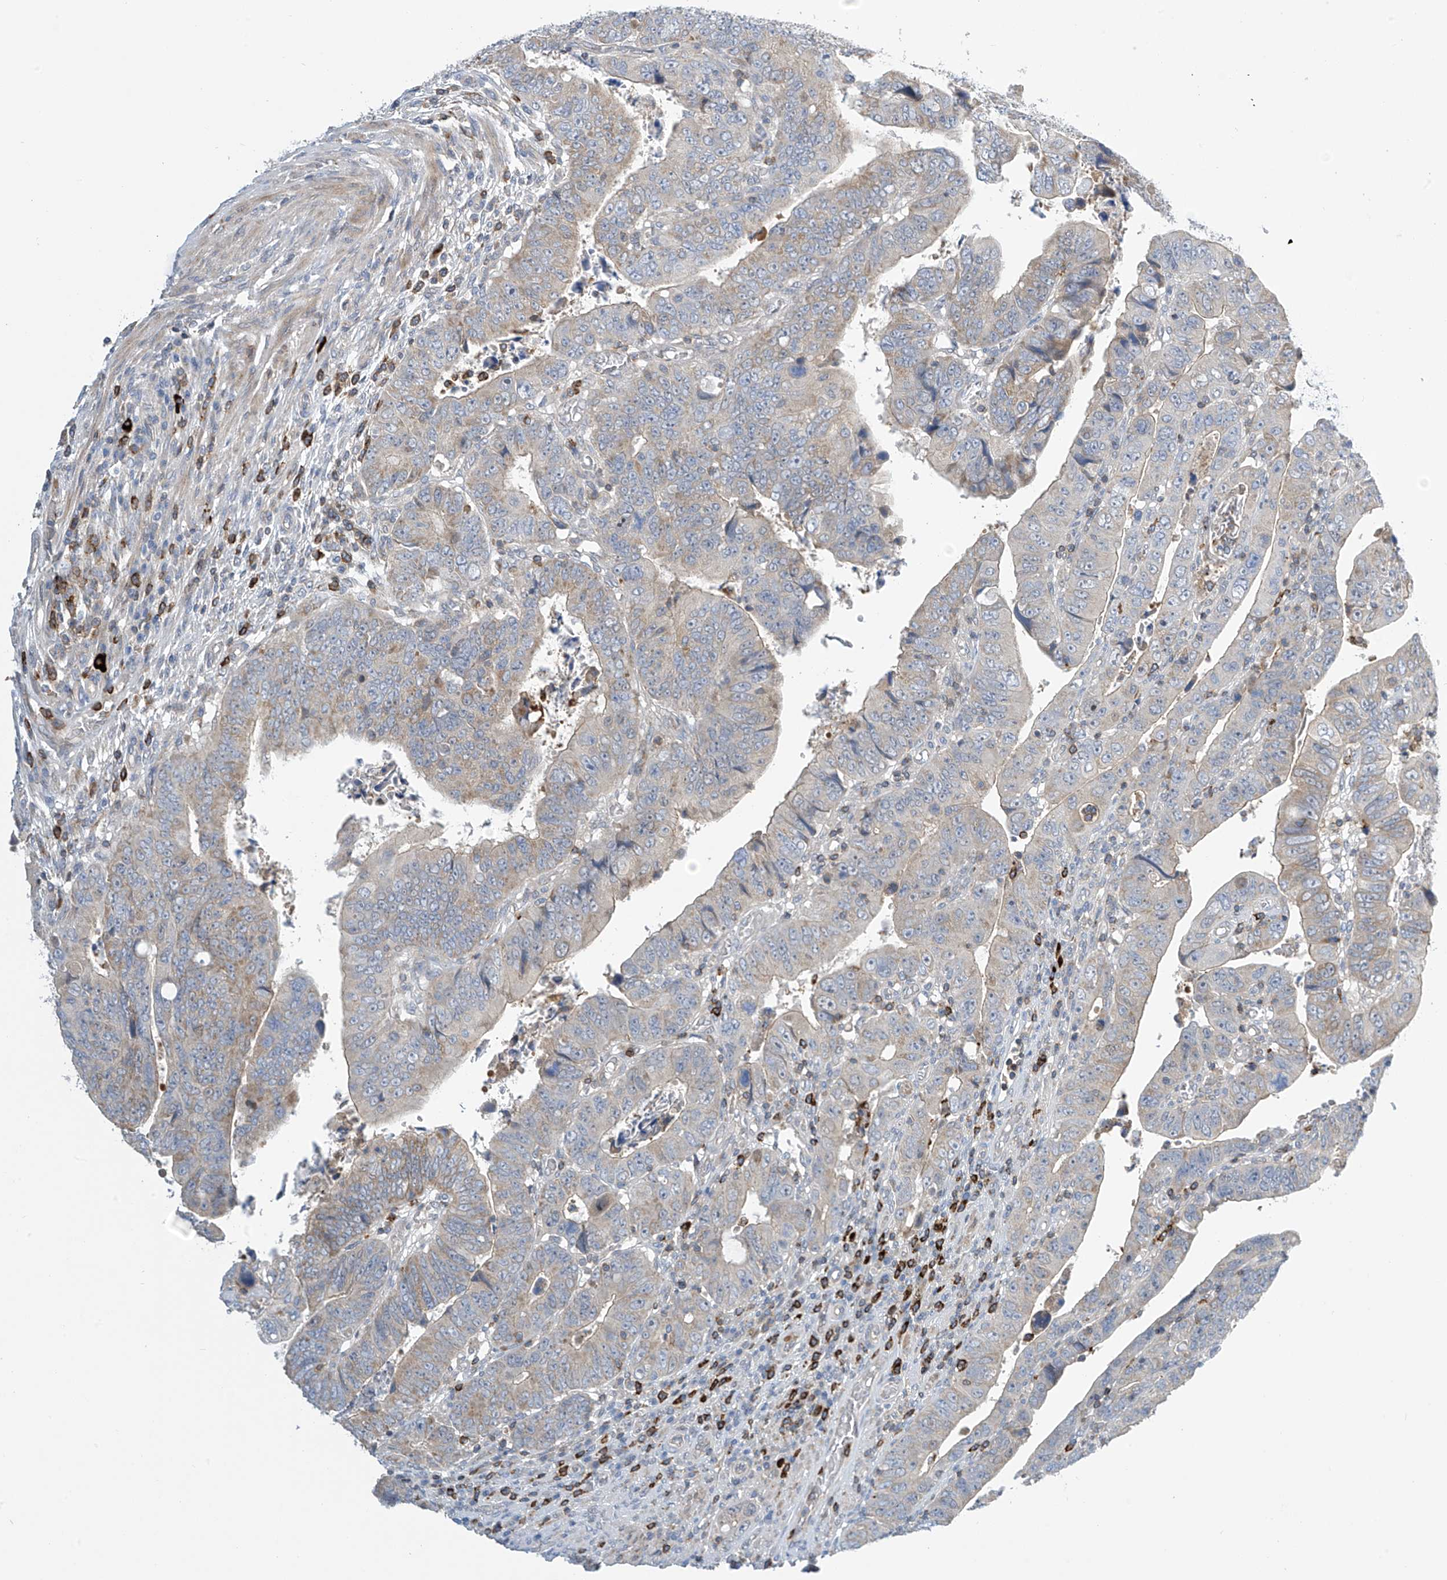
{"staining": {"intensity": "weak", "quantity": "<25%", "location": "cytoplasmic/membranous"}, "tissue": "colorectal cancer", "cell_type": "Tumor cells", "image_type": "cancer", "snomed": [{"axis": "morphology", "description": "Normal tissue, NOS"}, {"axis": "morphology", "description": "Adenocarcinoma, NOS"}, {"axis": "topography", "description": "Rectum"}], "caption": "Colorectal cancer was stained to show a protein in brown. There is no significant positivity in tumor cells. The staining was performed using DAB to visualize the protein expression in brown, while the nuclei were stained in blue with hematoxylin (Magnification: 20x).", "gene": "IBA57", "patient": {"sex": "female", "age": 65}}